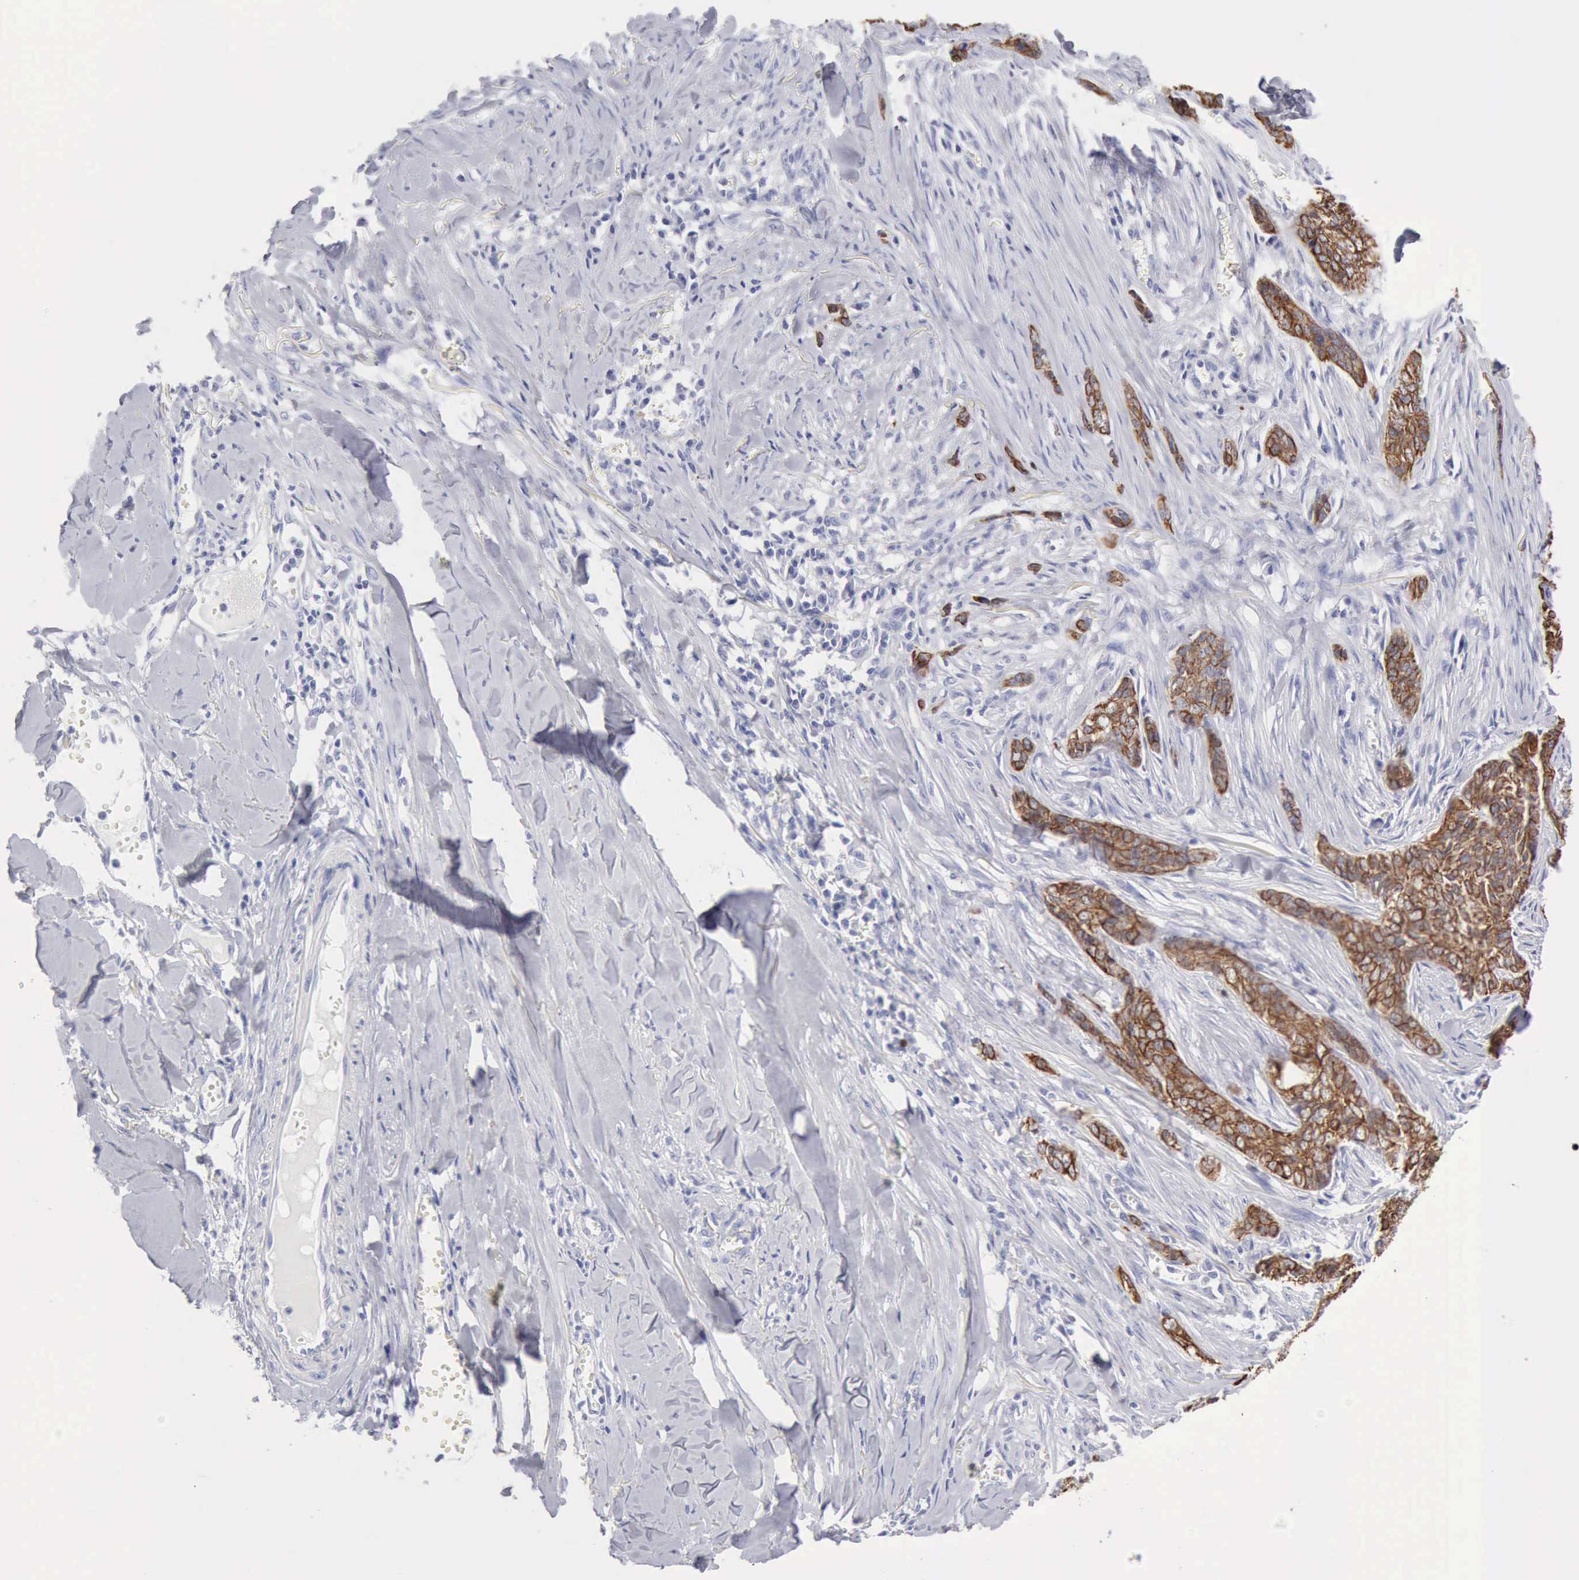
{"staining": {"intensity": "strong", "quantity": ">75%", "location": "cytoplasmic/membranous"}, "tissue": "skin cancer", "cell_type": "Tumor cells", "image_type": "cancer", "snomed": [{"axis": "morphology", "description": "Normal tissue, NOS"}, {"axis": "morphology", "description": "Basal cell carcinoma"}, {"axis": "topography", "description": "Skin"}], "caption": "Skin cancer stained for a protein reveals strong cytoplasmic/membranous positivity in tumor cells.", "gene": "KRT5", "patient": {"sex": "female", "age": 65}}